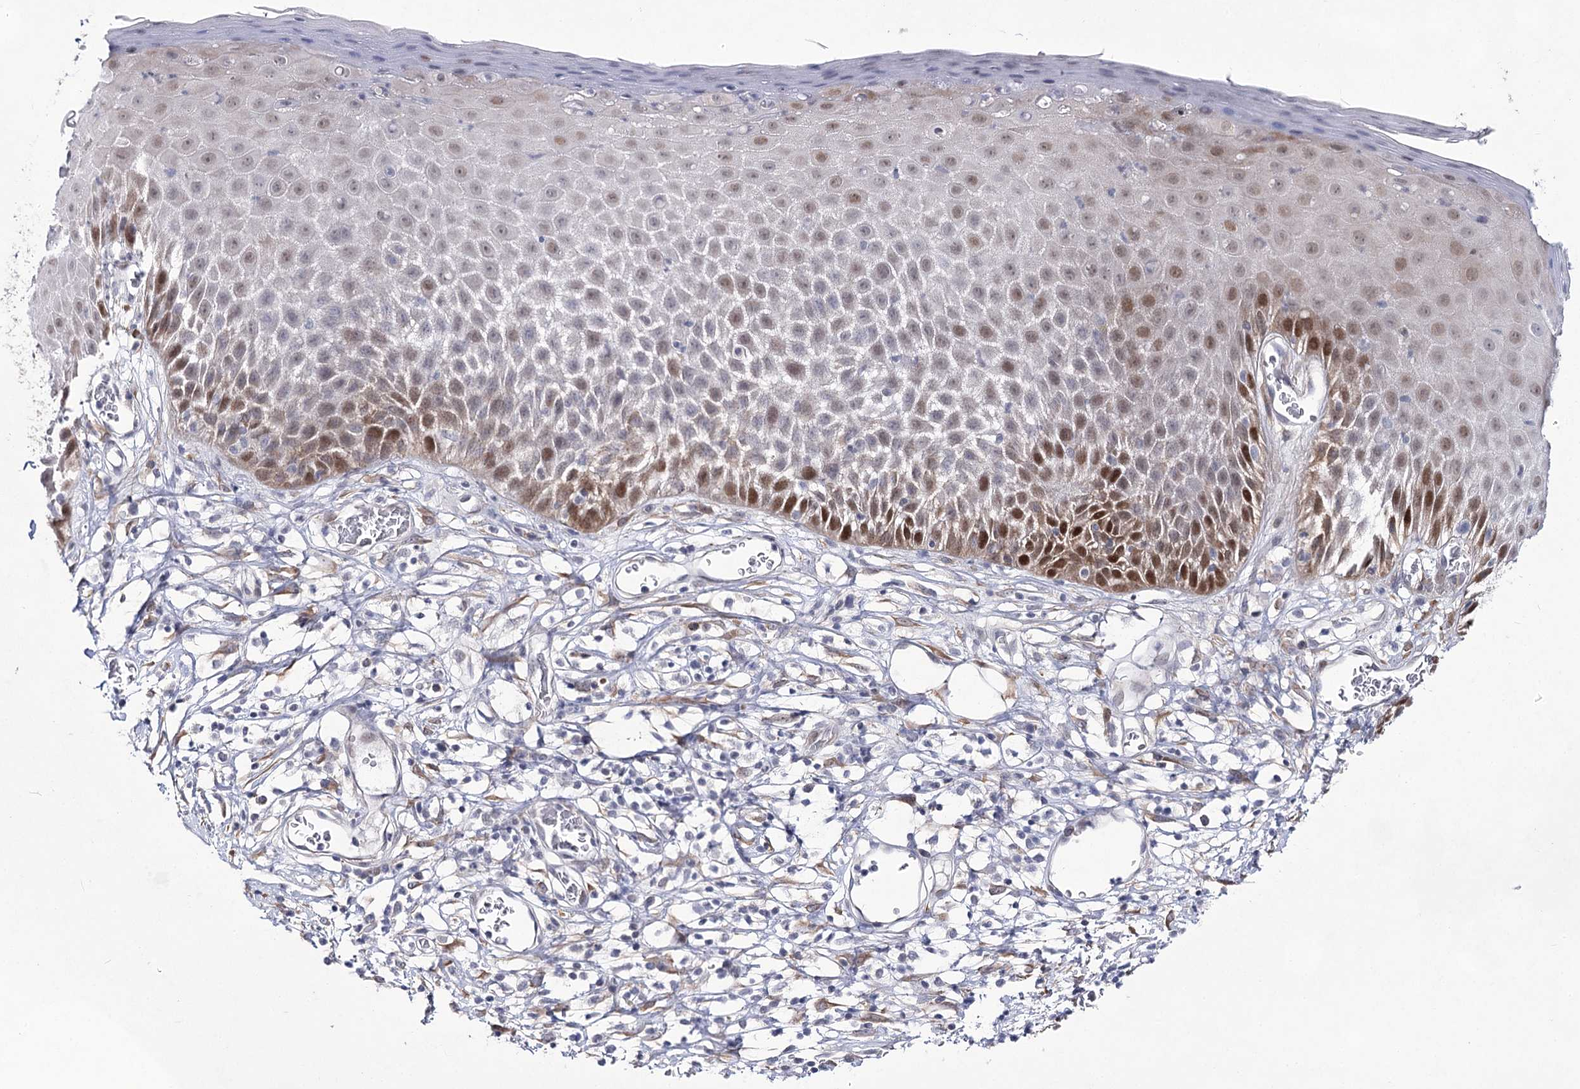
{"staining": {"intensity": "moderate", "quantity": "25%-75%", "location": "cytoplasmic/membranous,nuclear"}, "tissue": "skin", "cell_type": "Epidermal cells", "image_type": "normal", "snomed": [{"axis": "morphology", "description": "Normal tissue, NOS"}, {"axis": "topography", "description": "Vulva"}], "caption": "Normal skin was stained to show a protein in brown. There is medium levels of moderate cytoplasmic/membranous,nuclear expression in approximately 25%-75% of epidermal cells. The staining is performed using DAB (3,3'-diaminobenzidine) brown chromogen to label protein expression. The nuclei are counter-stained blue using hematoxylin.", "gene": "UGDH", "patient": {"sex": "female", "age": 68}}